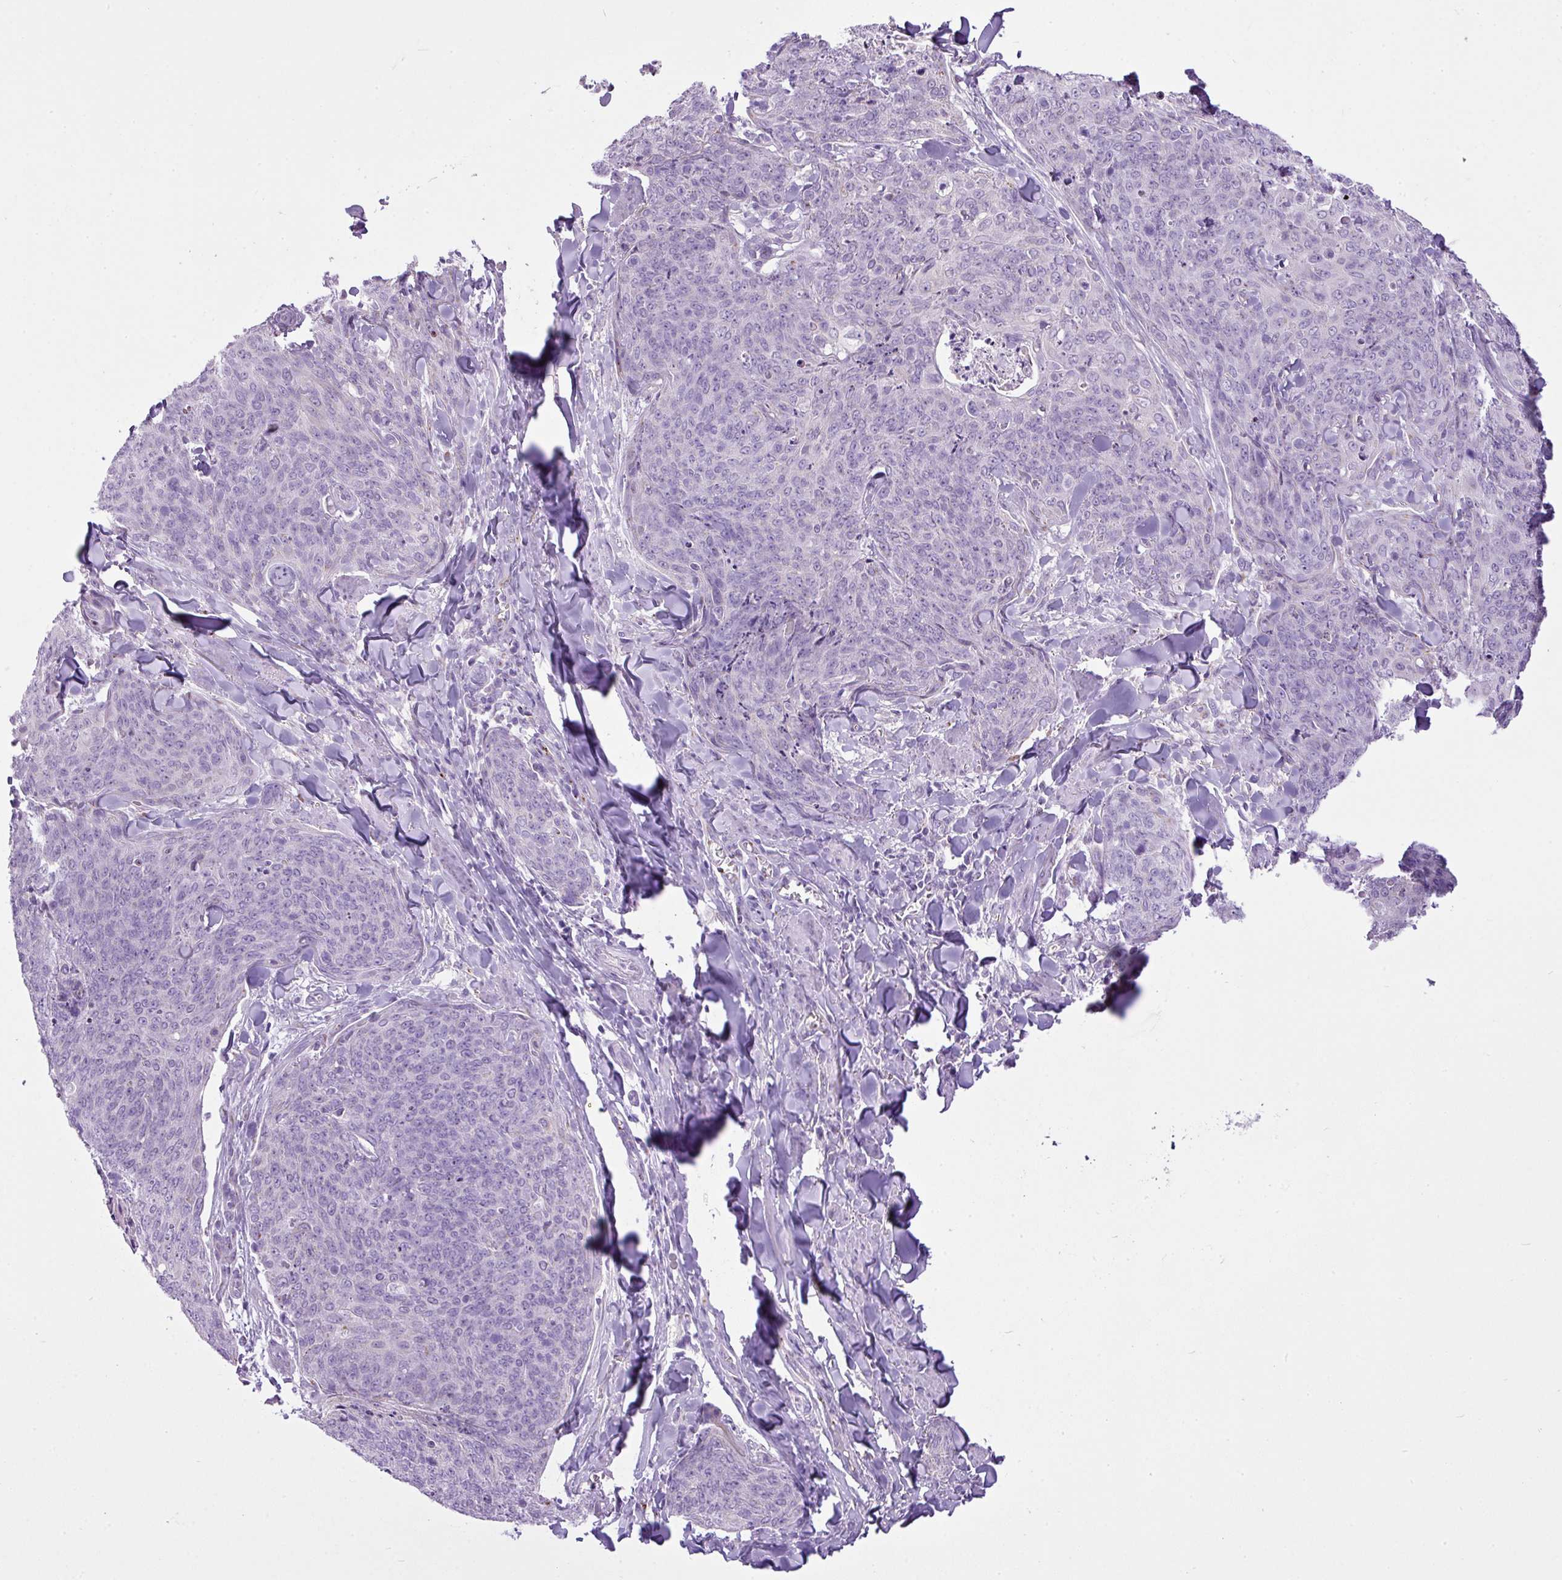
{"staining": {"intensity": "negative", "quantity": "none", "location": "none"}, "tissue": "skin cancer", "cell_type": "Tumor cells", "image_type": "cancer", "snomed": [{"axis": "morphology", "description": "Squamous cell carcinoma, NOS"}, {"axis": "topography", "description": "Skin"}, {"axis": "topography", "description": "Vulva"}], "caption": "A histopathology image of human squamous cell carcinoma (skin) is negative for staining in tumor cells.", "gene": "FAM43A", "patient": {"sex": "female", "age": 85}}